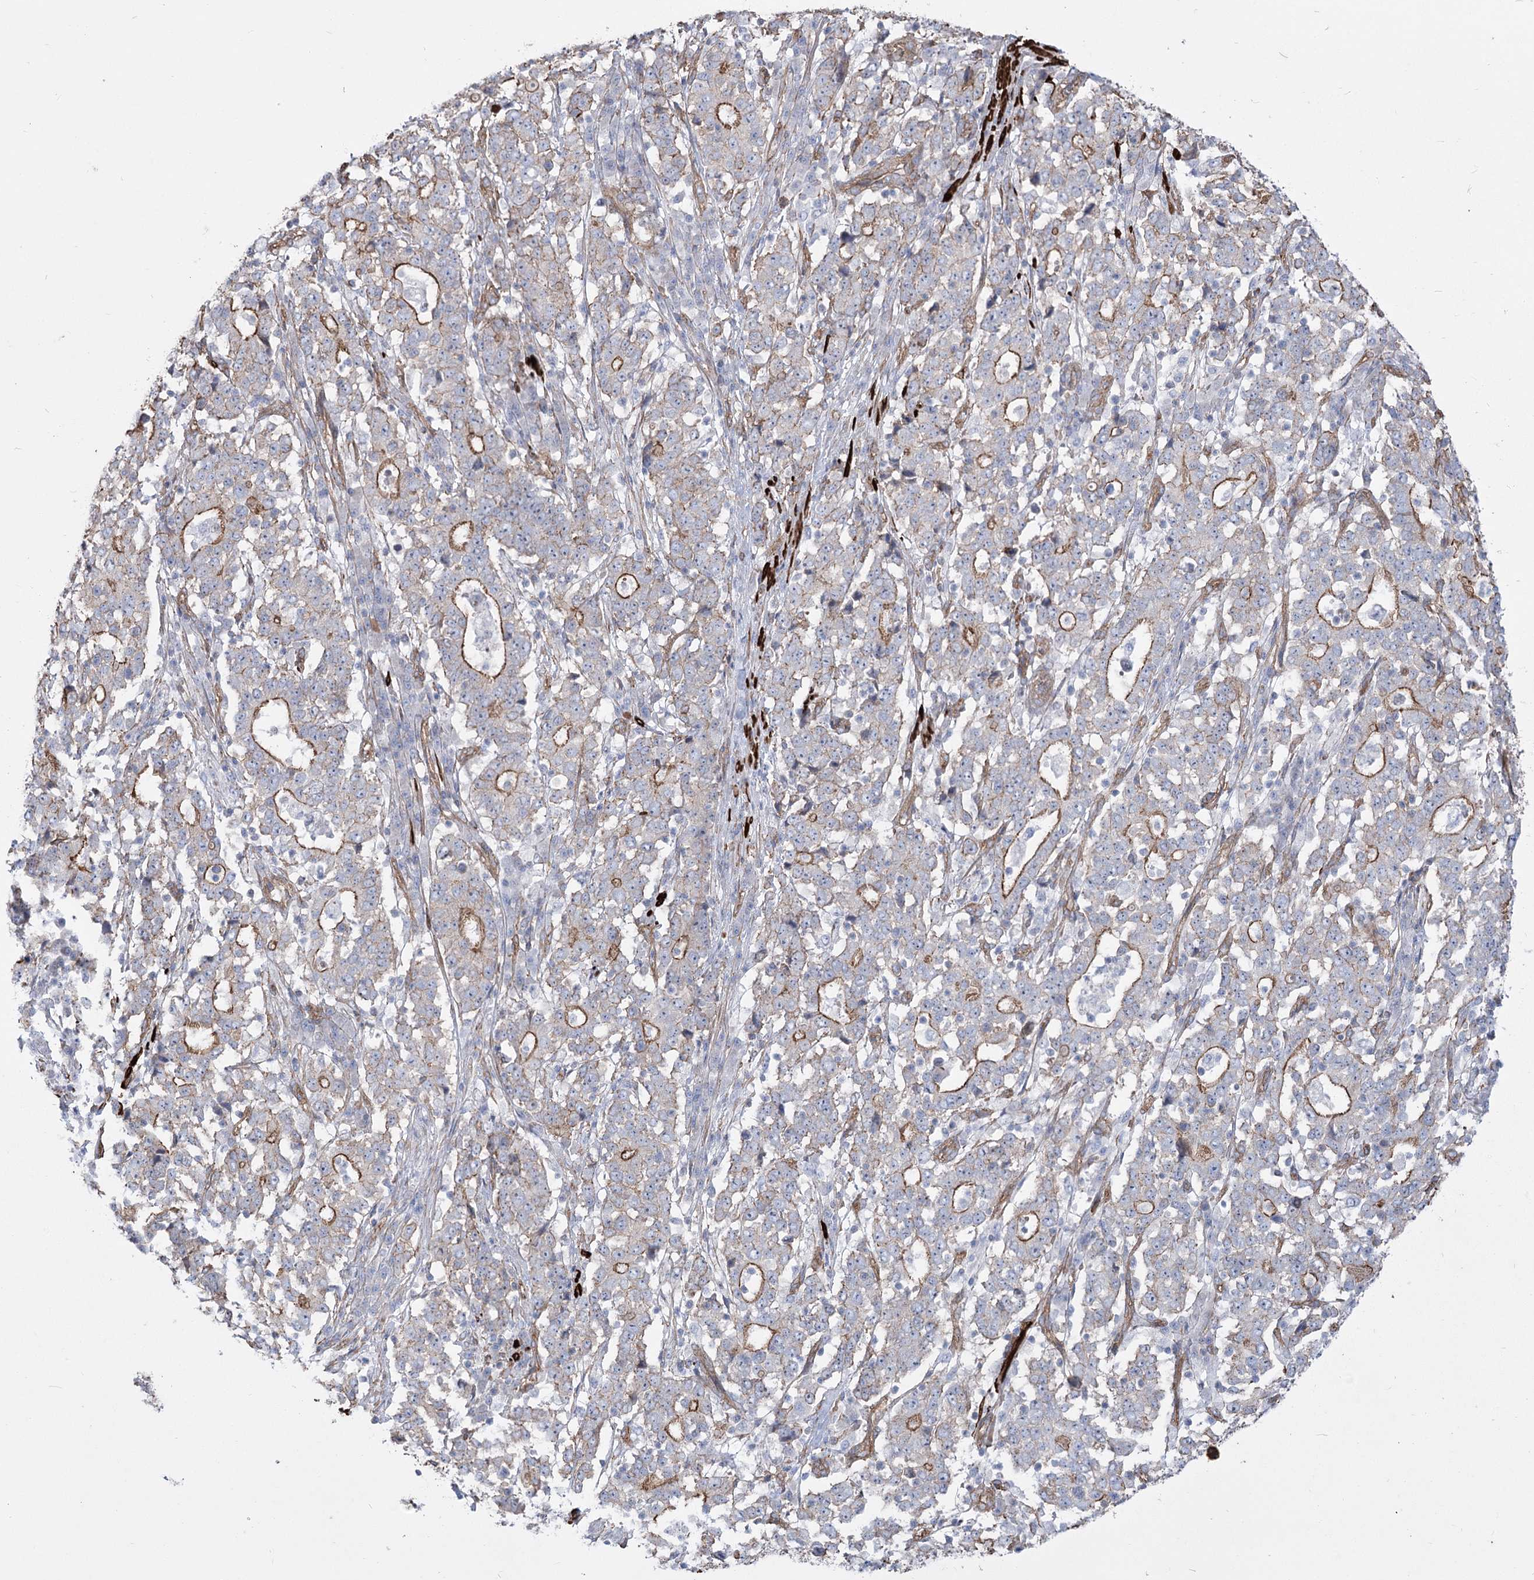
{"staining": {"intensity": "moderate", "quantity": "<25%", "location": "cytoplasmic/membranous"}, "tissue": "stomach cancer", "cell_type": "Tumor cells", "image_type": "cancer", "snomed": [{"axis": "morphology", "description": "Adenocarcinoma, NOS"}, {"axis": "topography", "description": "Stomach"}], "caption": "A brown stain highlights moderate cytoplasmic/membranous expression of a protein in human stomach adenocarcinoma tumor cells.", "gene": "PLEKHA5", "patient": {"sex": "male", "age": 59}}